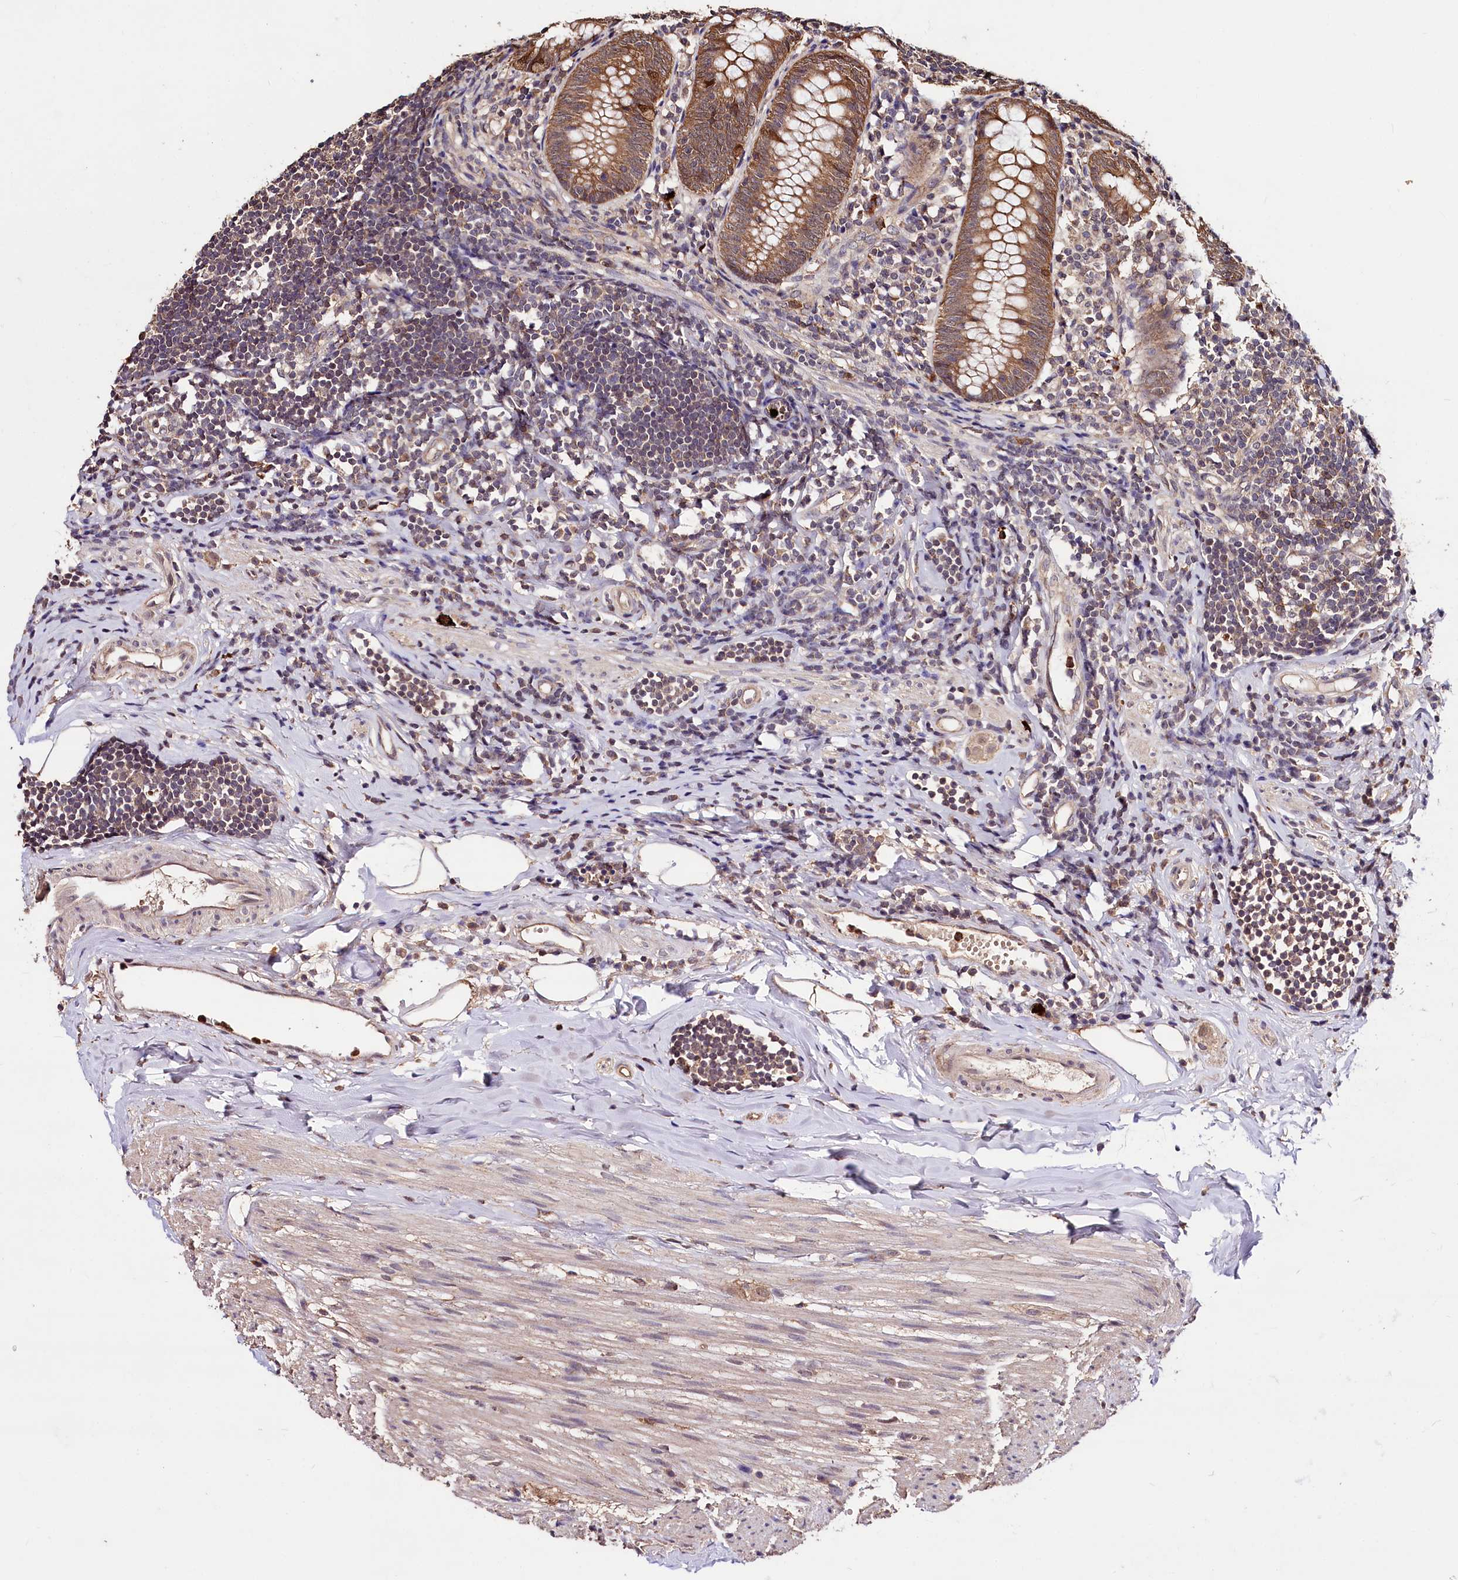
{"staining": {"intensity": "moderate", "quantity": ">75%", "location": "cytoplasmic/membranous"}, "tissue": "appendix", "cell_type": "Glandular cells", "image_type": "normal", "snomed": [{"axis": "morphology", "description": "Normal tissue, NOS"}, {"axis": "topography", "description": "Appendix"}], "caption": "Unremarkable appendix demonstrates moderate cytoplasmic/membranous expression in approximately >75% of glandular cells, visualized by immunohistochemistry. (Stains: DAB in brown, nuclei in blue, Microscopy: brightfield microscopy at high magnification).", "gene": "KLRB1", "patient": {"sex": "female", "age": 54}}